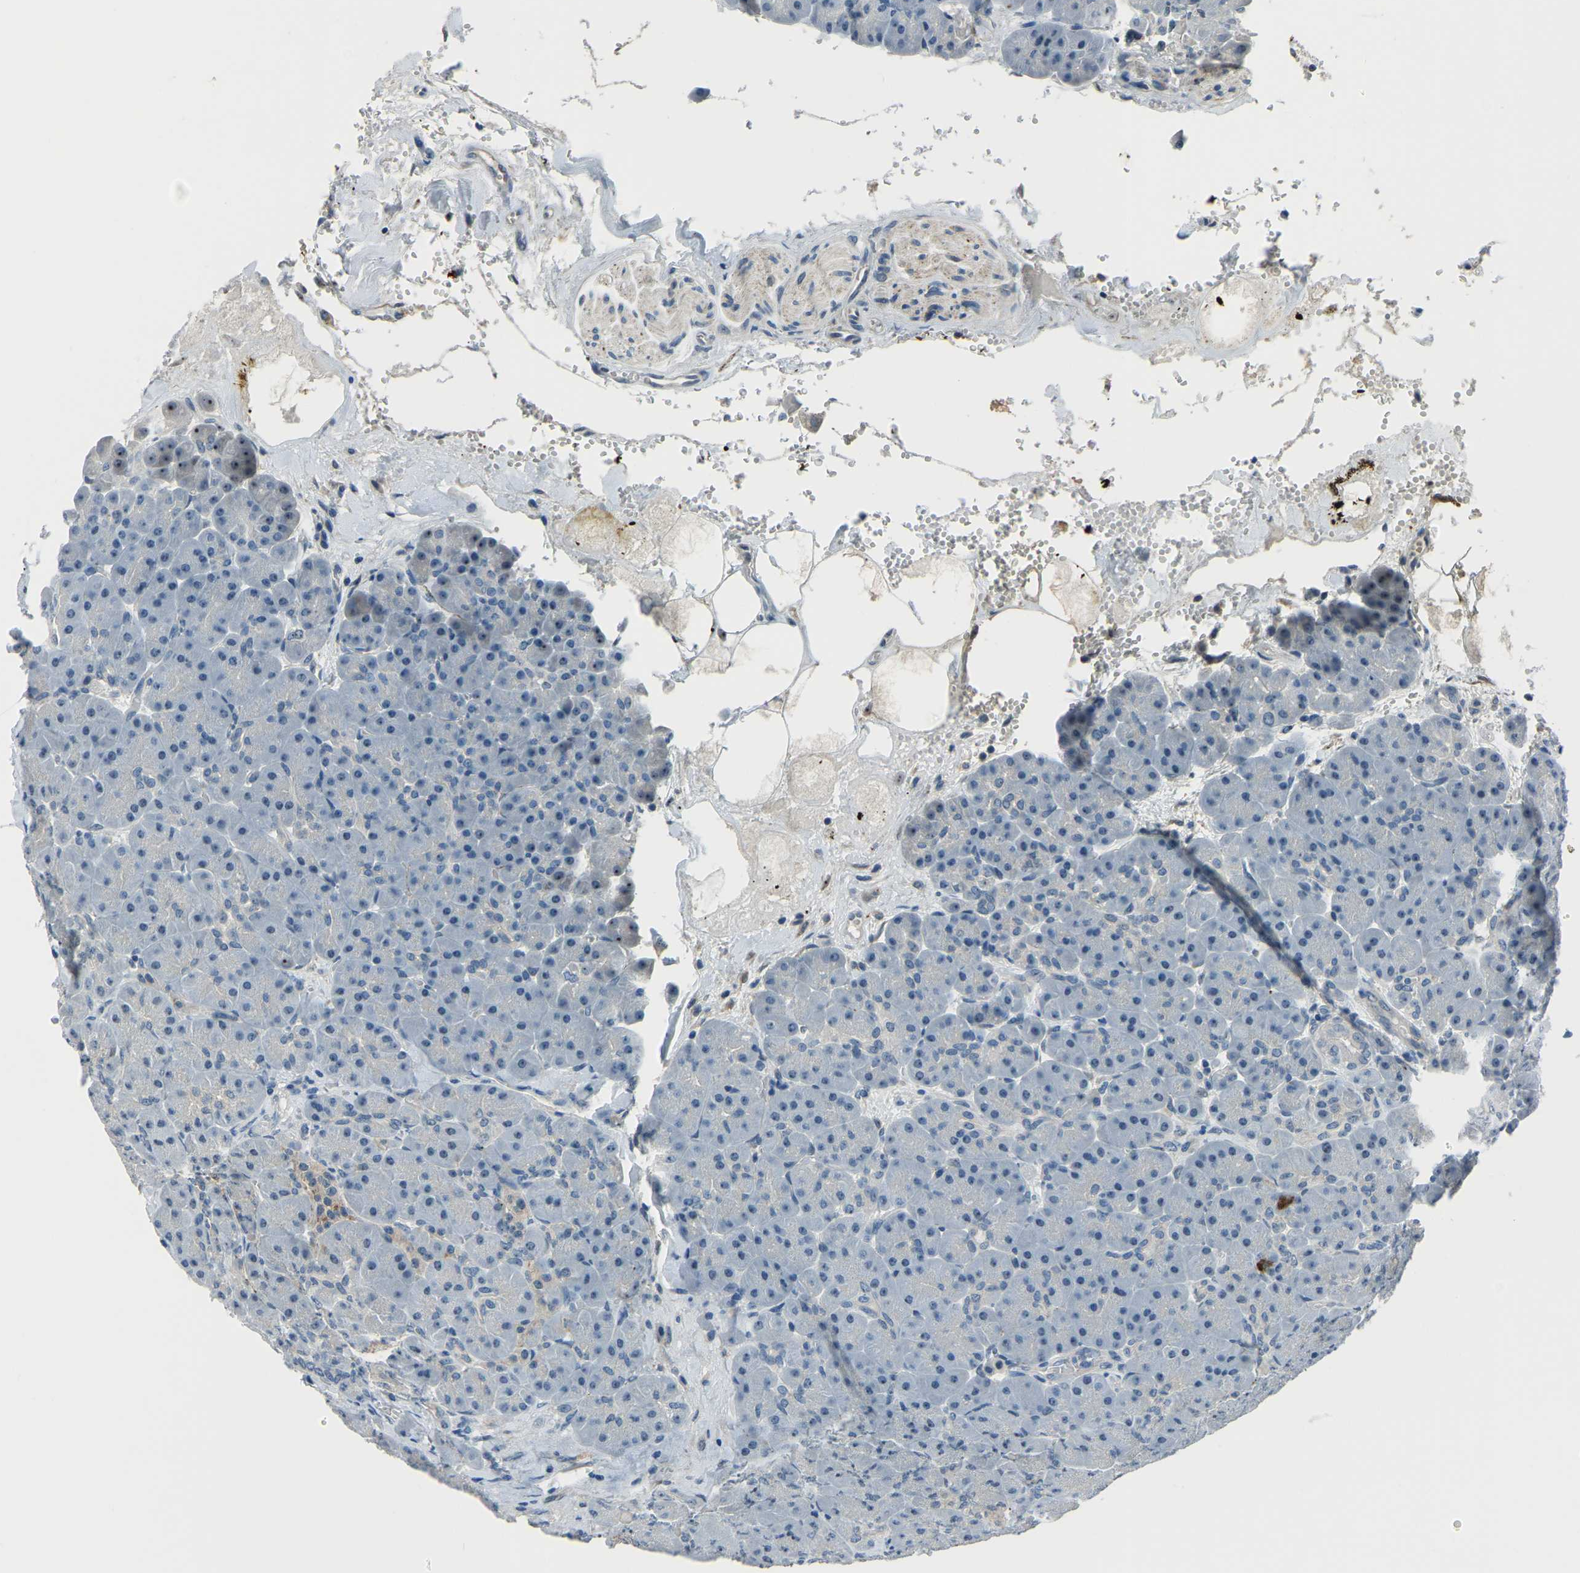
{"staining": {"intensity": "moderate", "quantity": "<25%", "location": "nuclear"}, "tissue": "pancreas", "cell_type": "Exocrine glandular cells", "image_type": "normal", "snomed": [{"axis": "morphology", "description": "Normal tissue, NOS"}, {"axis": "topography", "description": "Pancreas"}], "caption": "The histopathology image demonstrates a brown stain indicating the presence of a protein in the nuclear of exocrine glandular cells in pancreas. The protein of interest is stained brown, and the nuclei are stained in blue (DAB (3,3'-diaminobenzidine) IHC with brightfield microscopy, high magnification).", "gene": "RRP1", "patient": {"sex": "male", "age": 66}}